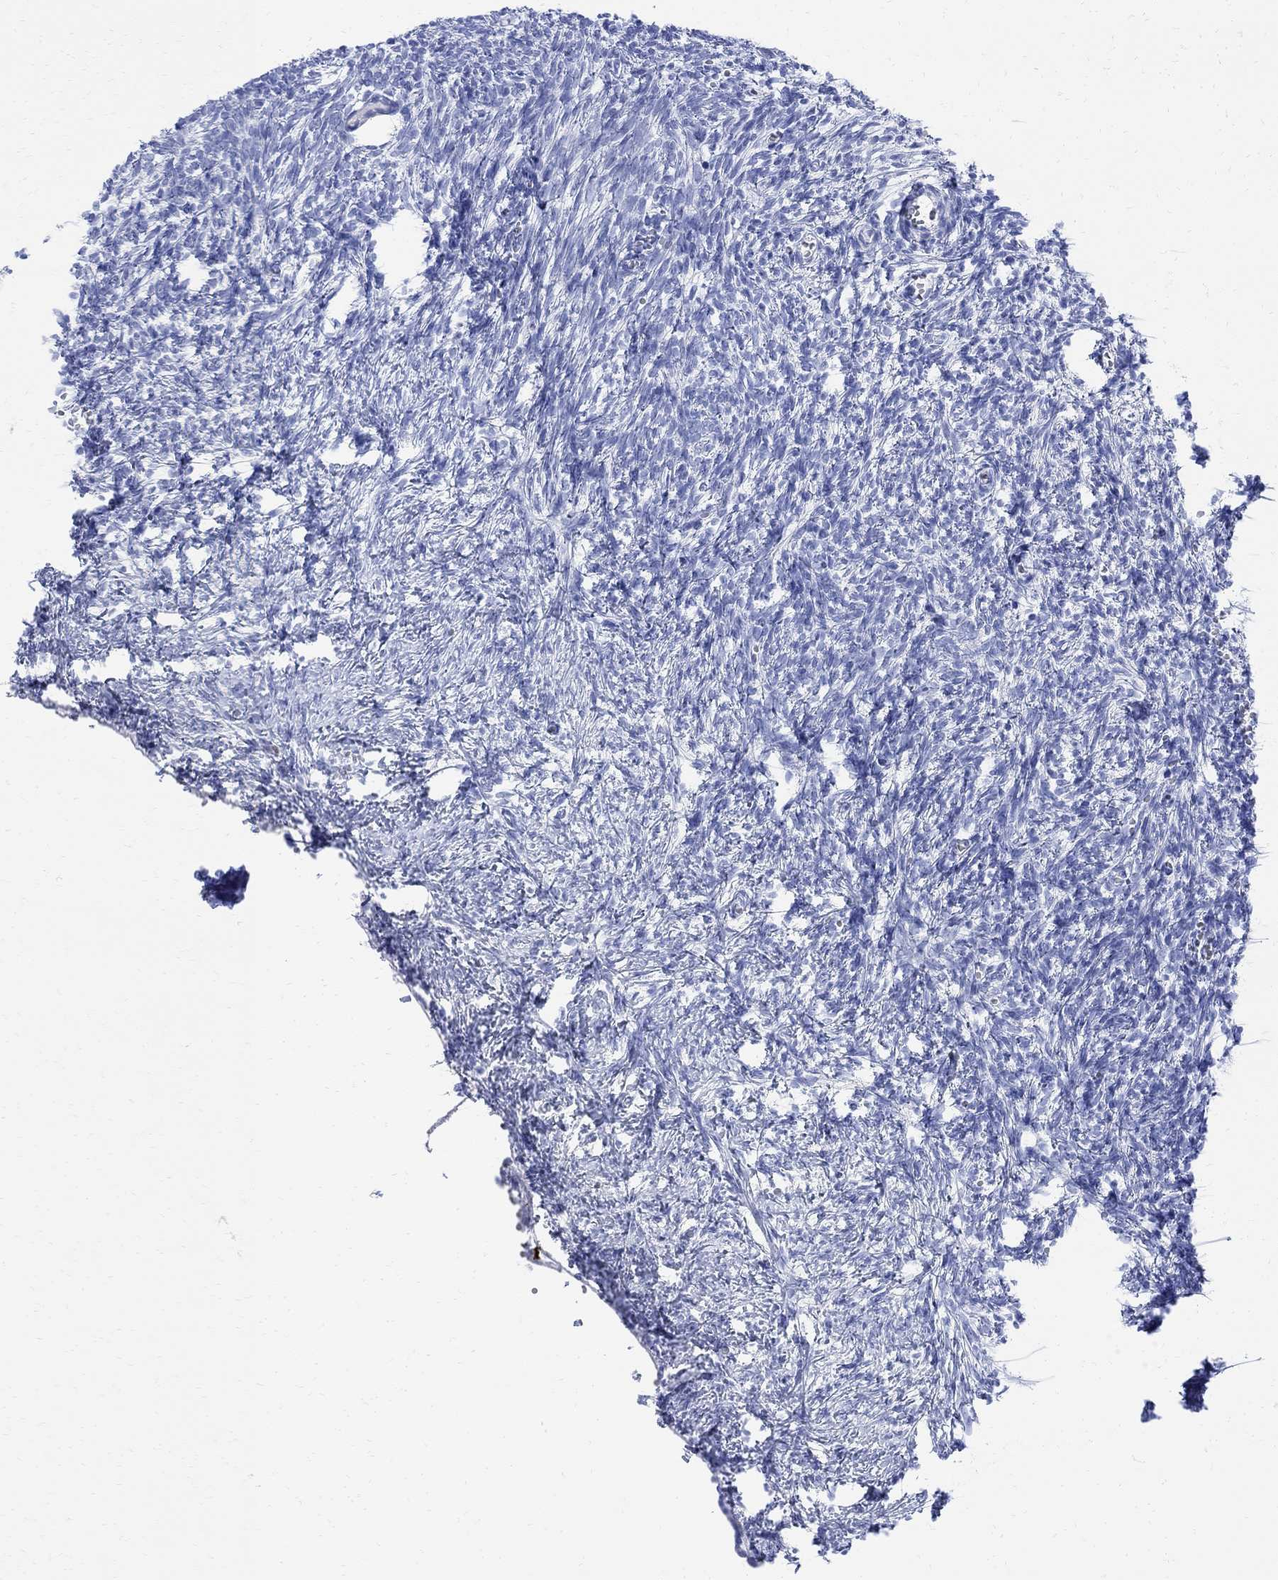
{"staining": {"intensity": "negative", "quantity": "none", "location": "none"}, "tissue": "ovary", "cell_type": "Follicle cells", "image_type": "normal", "snomed": [{"axis": "morphology", "description": "Normal tissue, NOS"}, {"axis": "topography", "description": "Ovary"}], "caption": "The micrograph displays no significant expression in follicle cells of ovary. The staining is performed using DAB (3,3'-diaminobenzidine) brown chromogen with nuclei counter-stained in using hematoxylin.", "gene": "MYL1", "patient": {"sex": "female", "age": 43}}